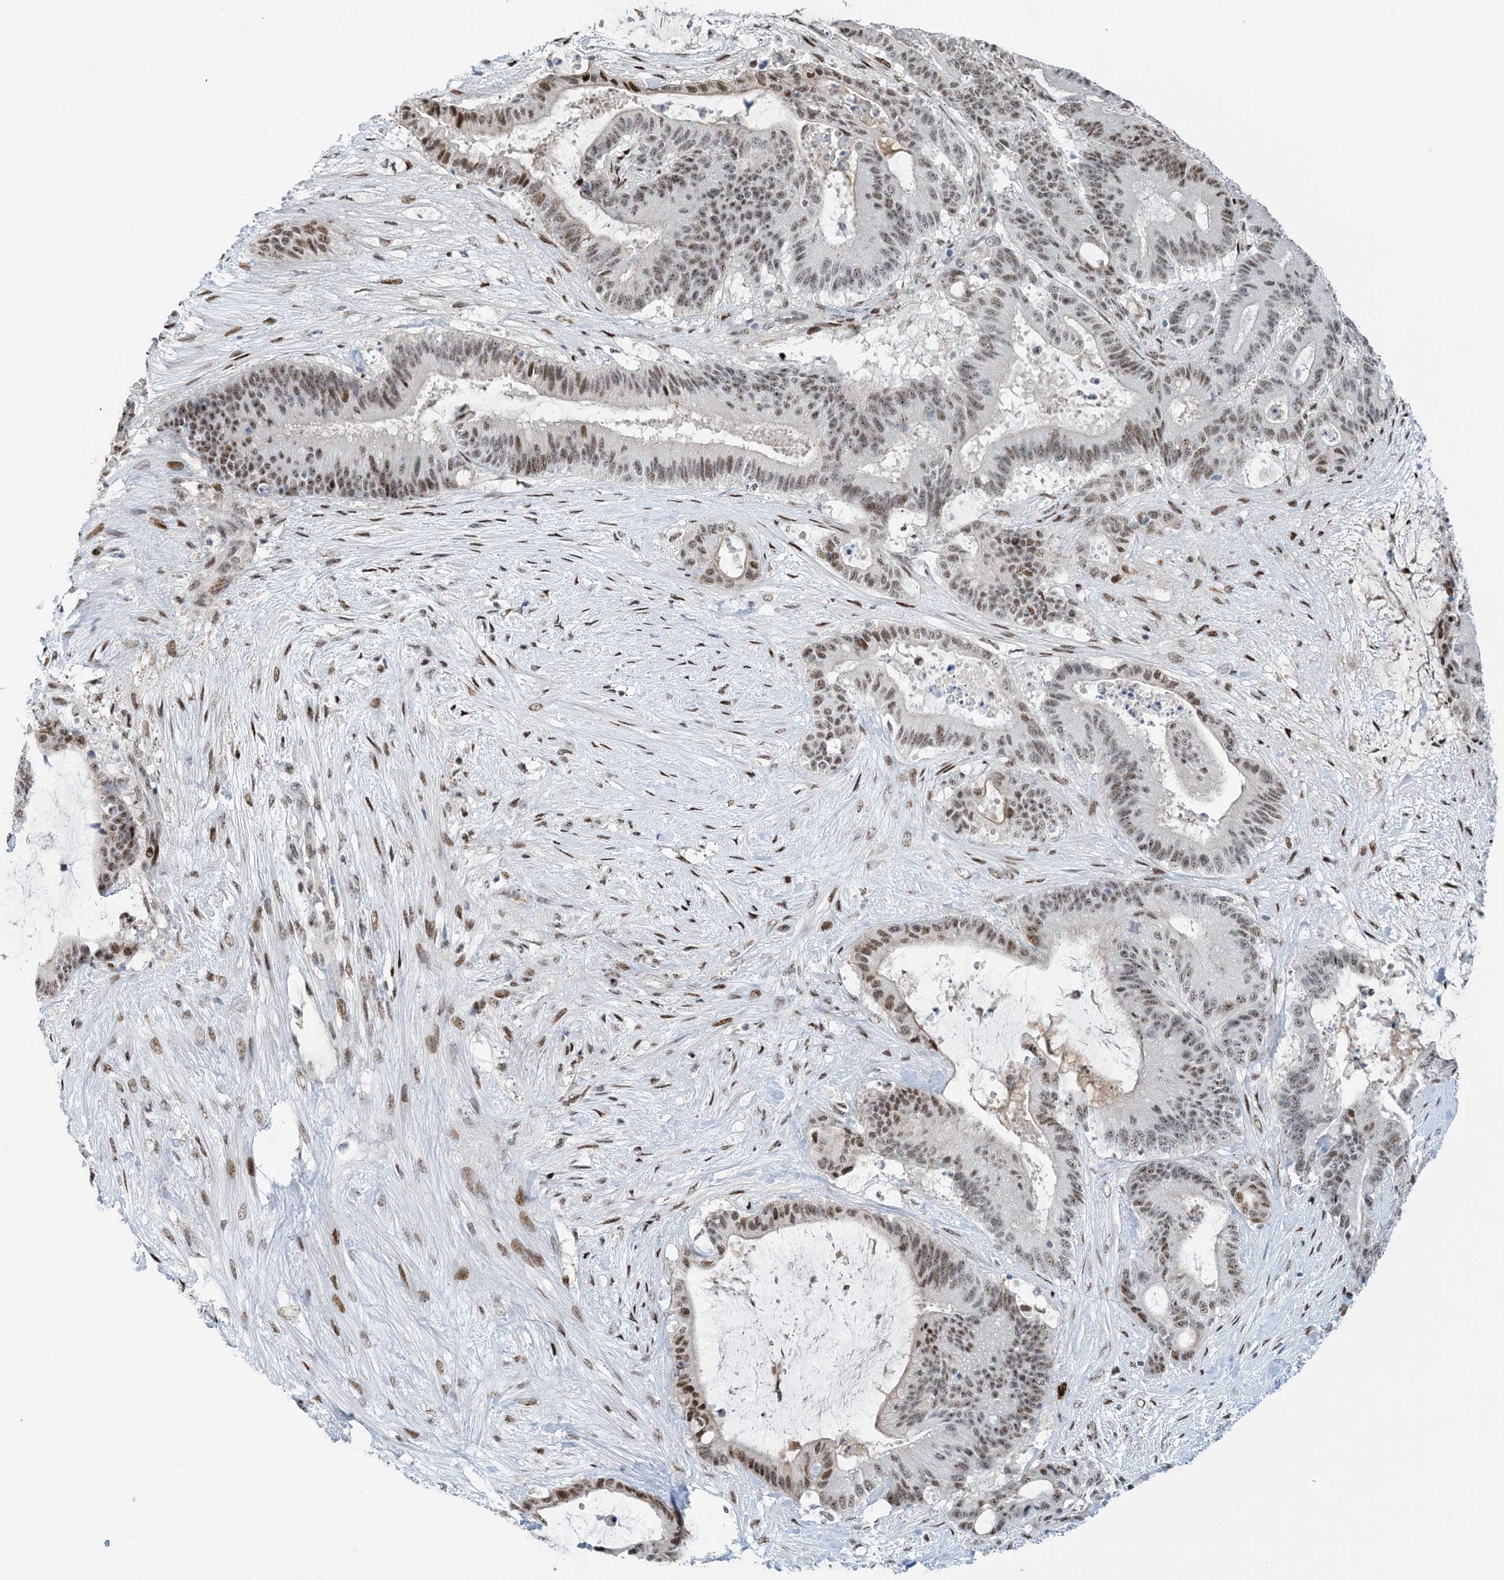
{"staining": {"intensity": "moderate", "quantity": "25%-75%", "location": "nuclear"}, "tissue": "liver cancer", "cell_type": "Tumor cells", "image_type": "cancer", "snomed": [{"axis": "morphology", "description": "Normal tissue, NOS"}, {"axis": "morphology", "description": "Cholangiocarcinoma"}, {"axis": "topography", "description": "Liver"}, {"axis": "topography", "description": "Peripheral nerve tissue"}], "caption": "Protein analysis of liver cancer tissue reveals moderate nuclear expression in about 25%-75% of tumor cells.", "gene": "HEMK1", "patient": {"sex": "female", "age": 73}}